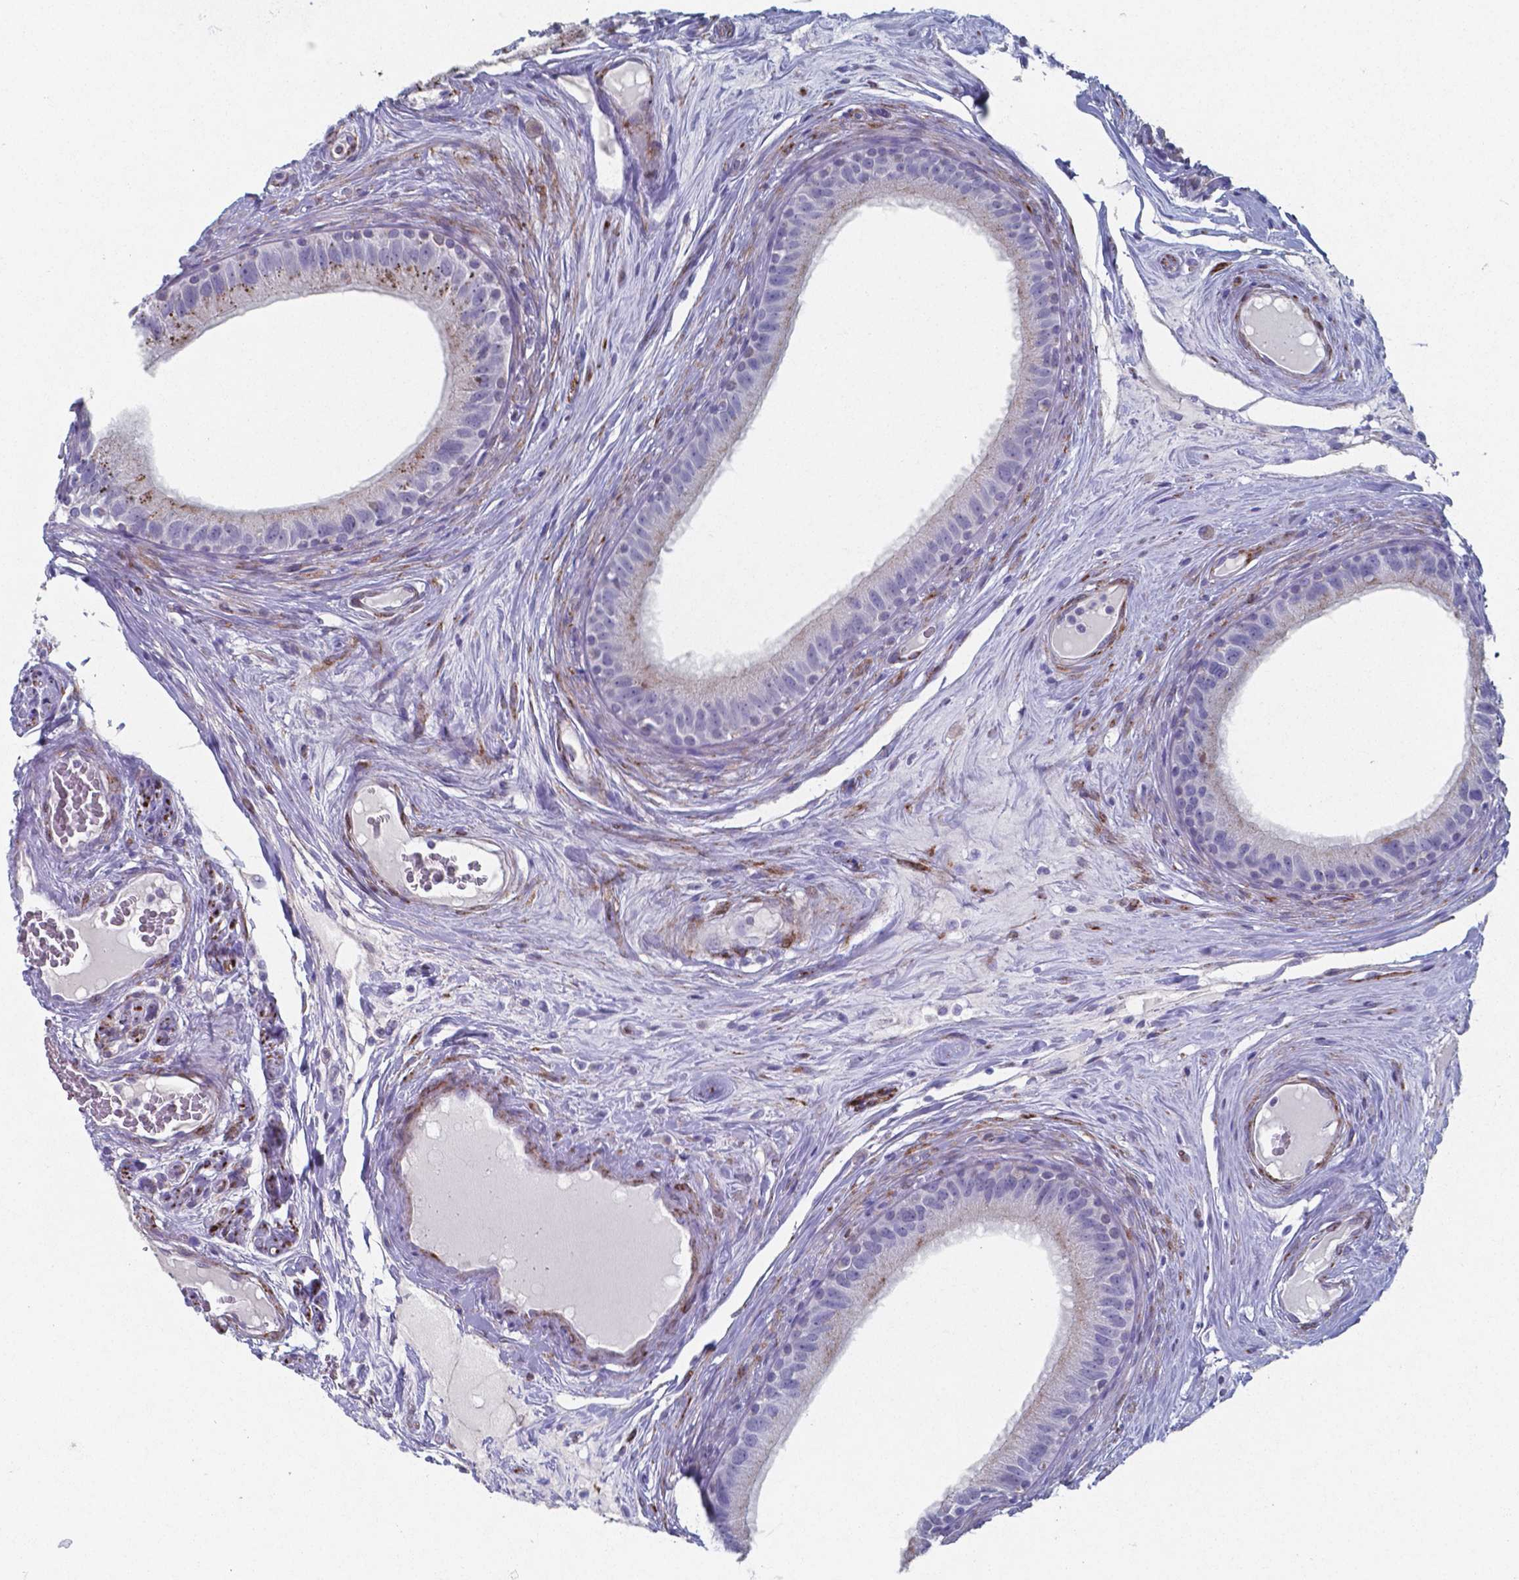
{"staining": {"intensity": "negative", "quantity": "none", "location": "none"}, "tissue": "epididymis", "cell_type": "Glandular cells", "image_type": "normal", "snomed": [{"axis": "morphology", "description": "Normal tissue, NOS"}, {"axis": "topography", "description": "Epididymis"}], "caption": "DAB (3,3'-diaminobenzidine) immunohistochemical staining of unremarkable epididymis exhibits no significant staining in glandular cells. (IHC, brightfield microscopy, high magnification).", "gene": "PLA2R1", "patient": {"sex": "male", "age": 59}}